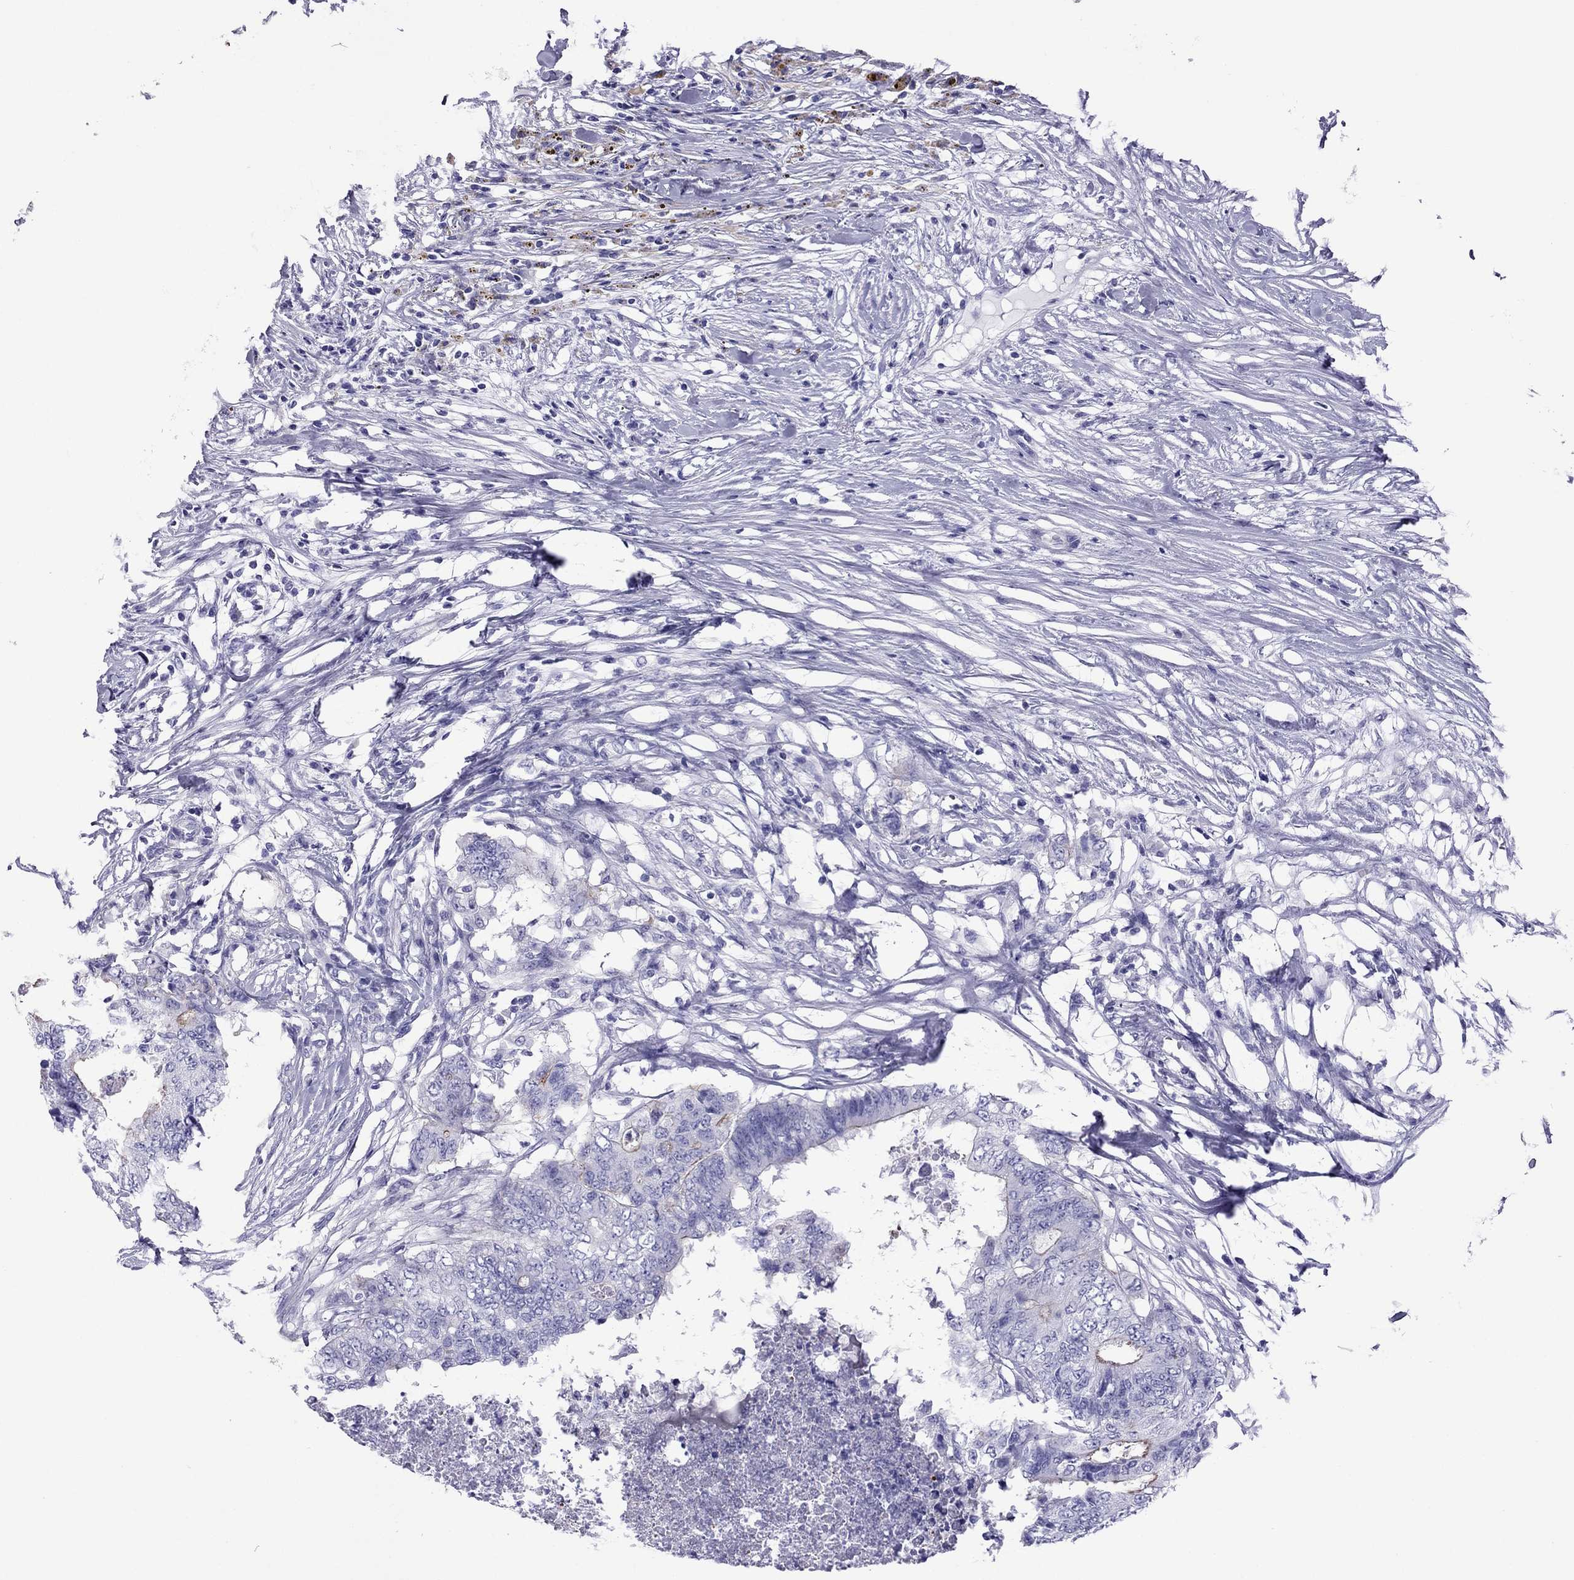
{"staining": {"intensity": "negative", "quantity": "none", "location": "none"}, "tissue": "colorectal cancer", "cell_type": "Tumor cells", "image_type": "cancer", "snomed": [{"axis": "morphology", "description": "Adenocarcinoma, NOS"}, {"axis": "topography", "description": "Colon"}], "caption": "High power microscopy image of an immunohistochemistry image of colorectal cancer (adenocarcinoma), revealing no significant positivity in tumor cells. Brightfield microscopy of immunohistochemistry (IHC) stained with DAB (brown) and hematoxylin (blue), captured at high magnification.", "gene": "MYL11", "patient": {"sex": "female", "age": 48}}